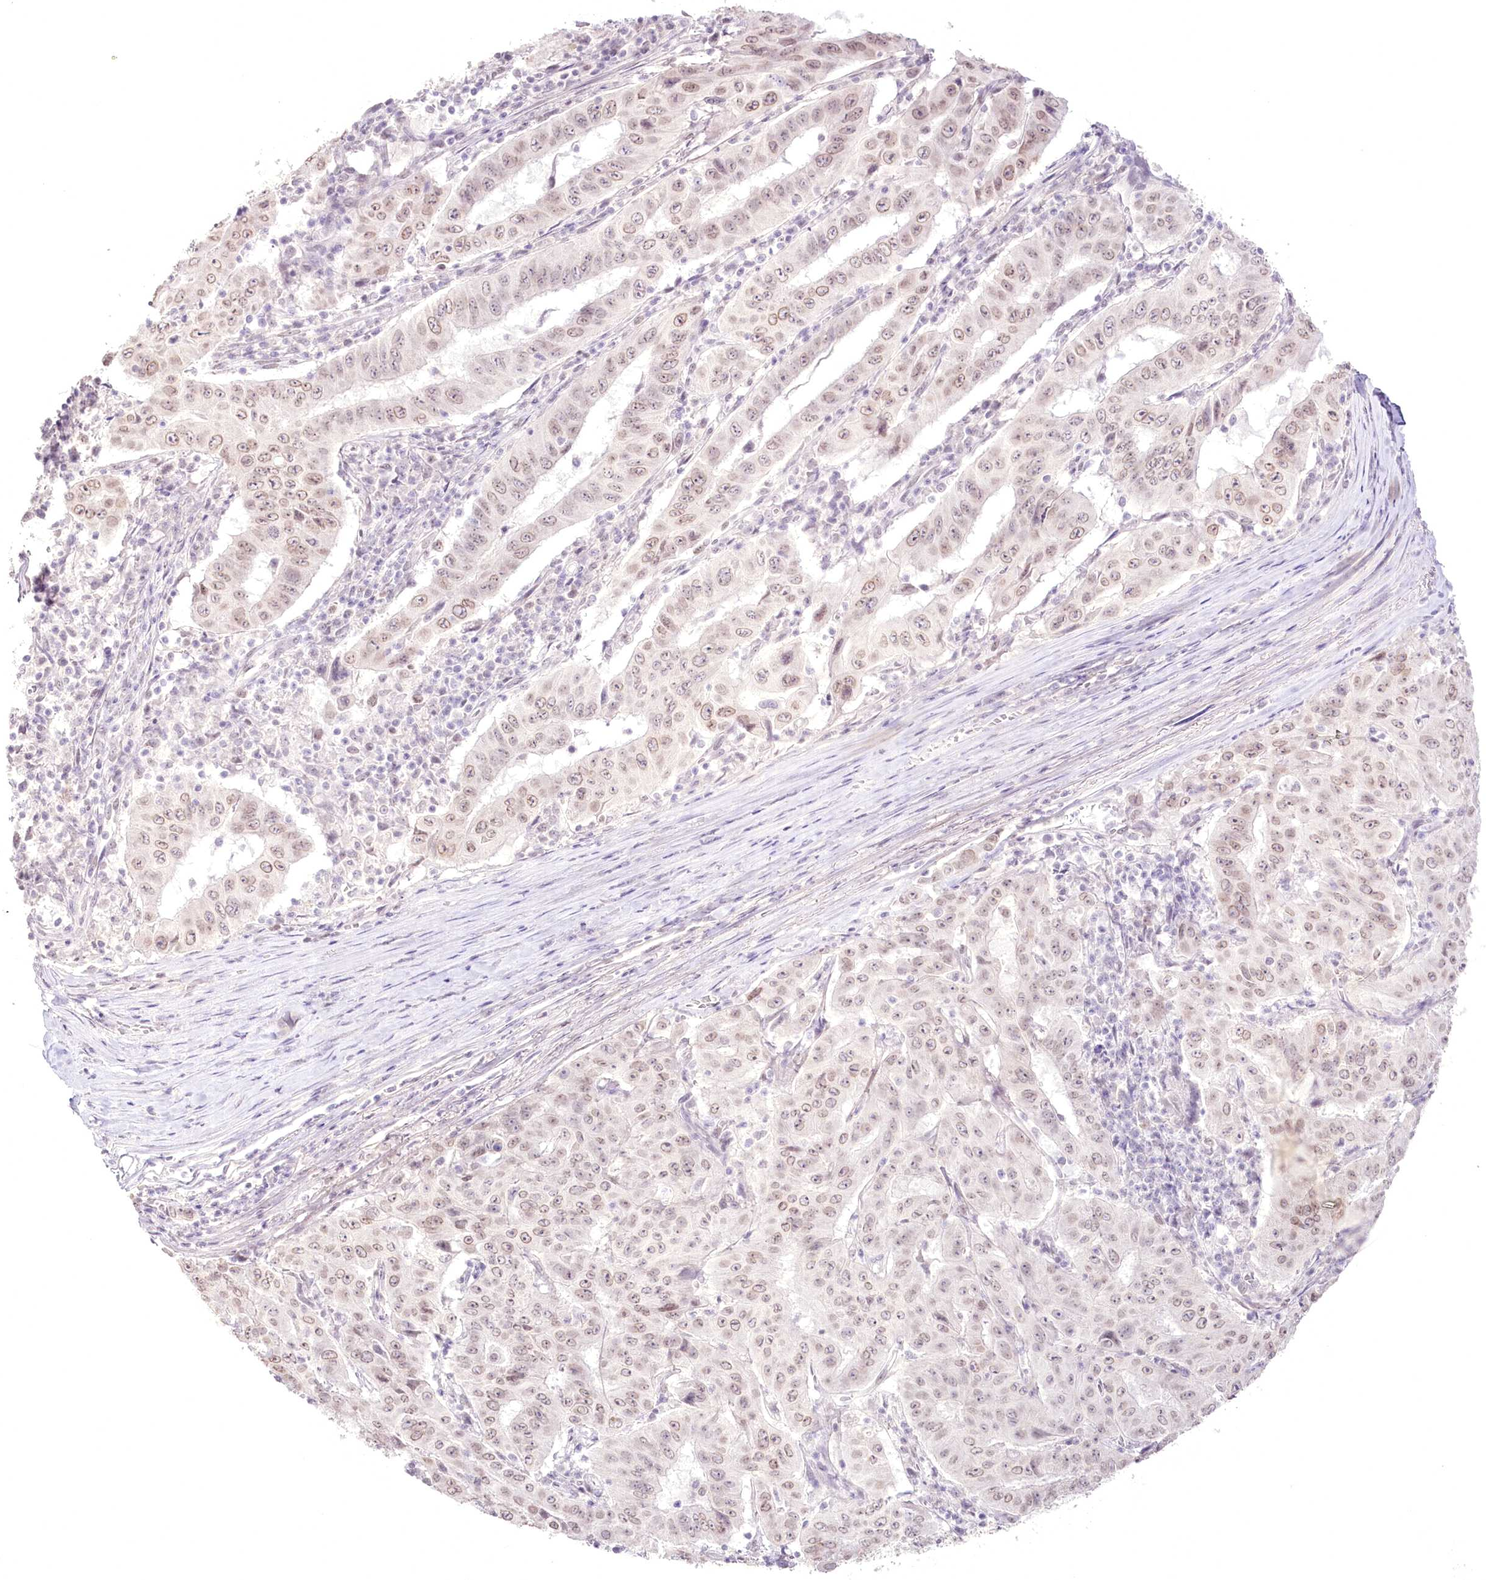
{"staining": {"intensity": "weak", "quantity": ">75%", "location": "nuclear"}, "tissue": "pancreatic cancer", "cell_type": "Tumor cells", "image_type": "cancer", "snomed": [{"axis": "morphology", "description": "Adenocarcinoma, NOS"}, {"axis": "topography", "description": "Pancreas"}], "caption": "High-magnification brightfield microscopy of adenocarcinoma (pancreatic) stained with DAB (3,3'-diaminobenzidine) (brown) and counterstained with hematoxylin (blue). tumor cells exhibit weak nuclear positivity is present in about>75% of cells.", "gene": "SLC39A10", "patient": {"sex": "male", "age": 63}}